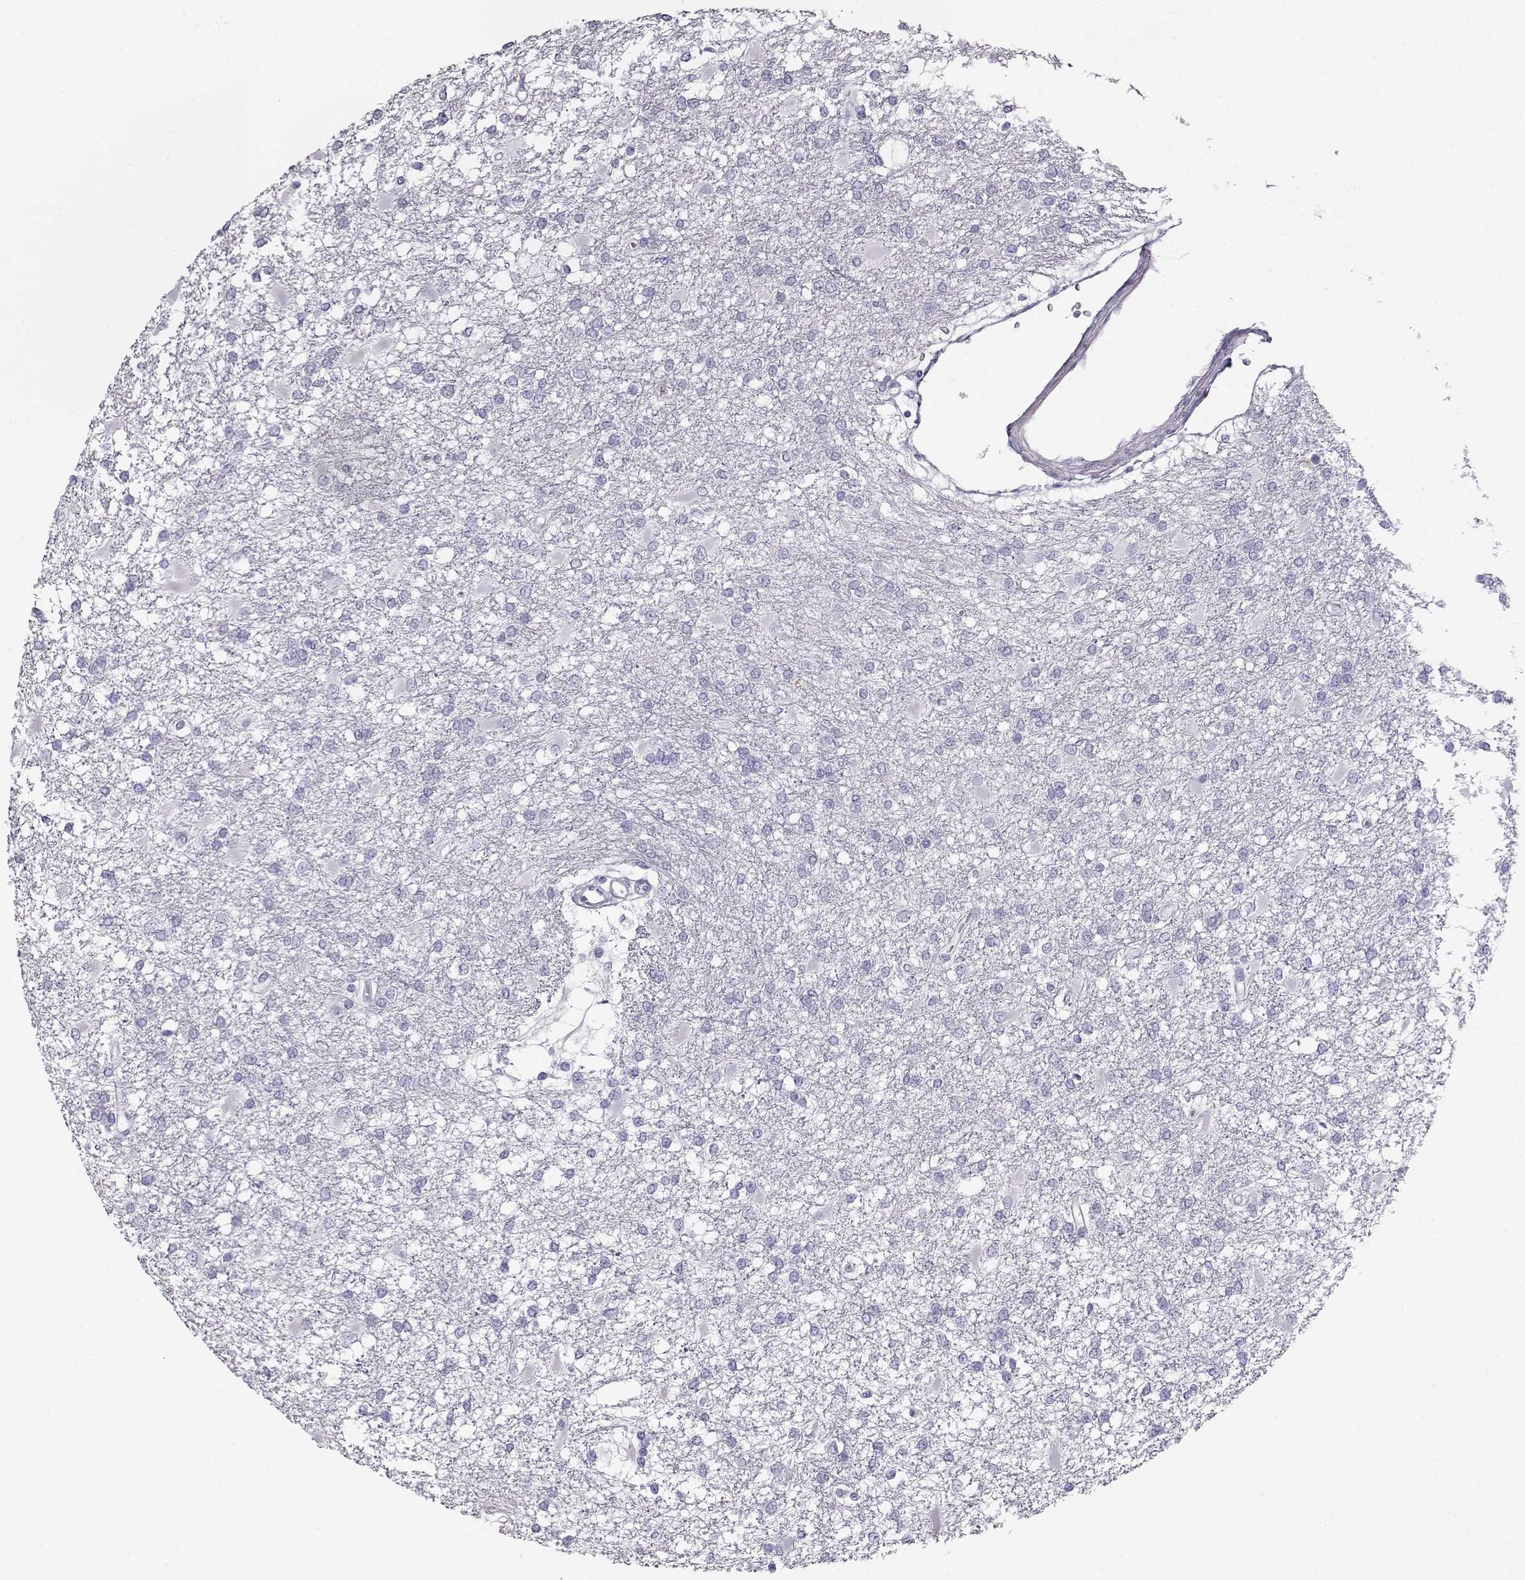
{"staining": {"intensity": "negative", "quantity": "none", "location": "none"}, "tissue": "glioma", "cell_type": "Tumor cells", "image_type": "cancer", "snomed": [{"axis": "morphology", "description": "Glioma, malignant, High grade"}, {"axis": "topography", "description": "Cerebral cortex"}], "caption": "Glioma was stained to show a protein in brown. There is no significant staining in tumor cells.", "gene": "ACTN2", "patient": {"sex": "male", "age": 79}}